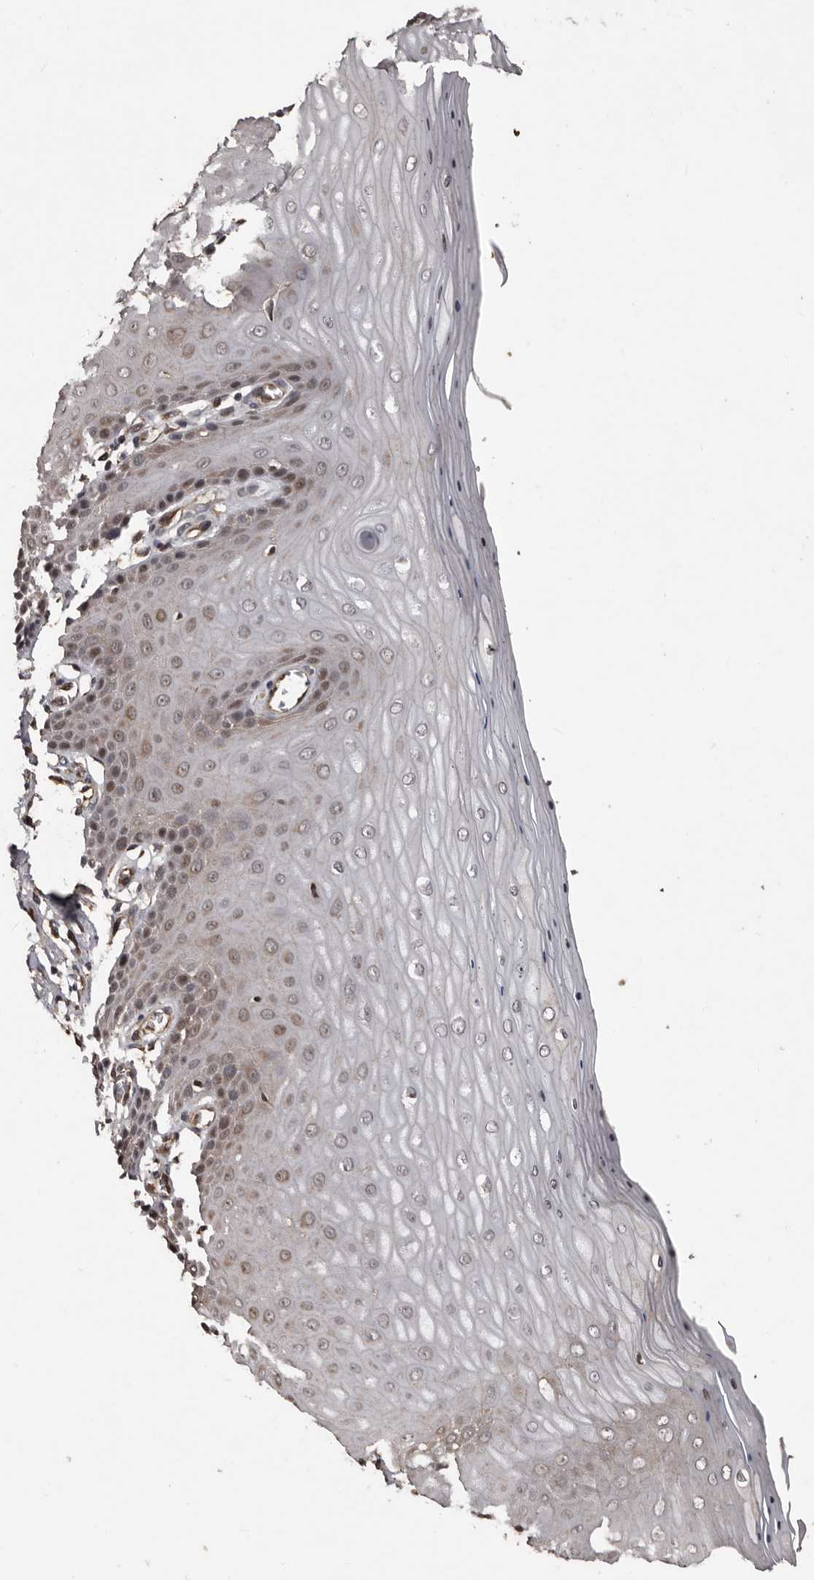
{"staining": {"intensity": "weak", "quantity": "25%-75%", "location": "cytoplasmic/membranous"}, "tissue": "cervix", "cell_type": "Glandular cells", "image_type": "normal", "snomed": [{"axis": "morphology", "description": "Normal tissue, NOS"}, {"axis": "topography", "description": "Cervix"}], "caption": "High-magnification brightfield microscopy of benign cervix stained with DAB (3,3'-diaminobenzidine) (brown) and counterstained with hematoxylin (blue). glandular cells exhibit weak cytoplasmic/membranous staining is seen in about25%-75% of cells.", "gene": "SERTAD4", "patient": {"sex": "female", "age": 55}}